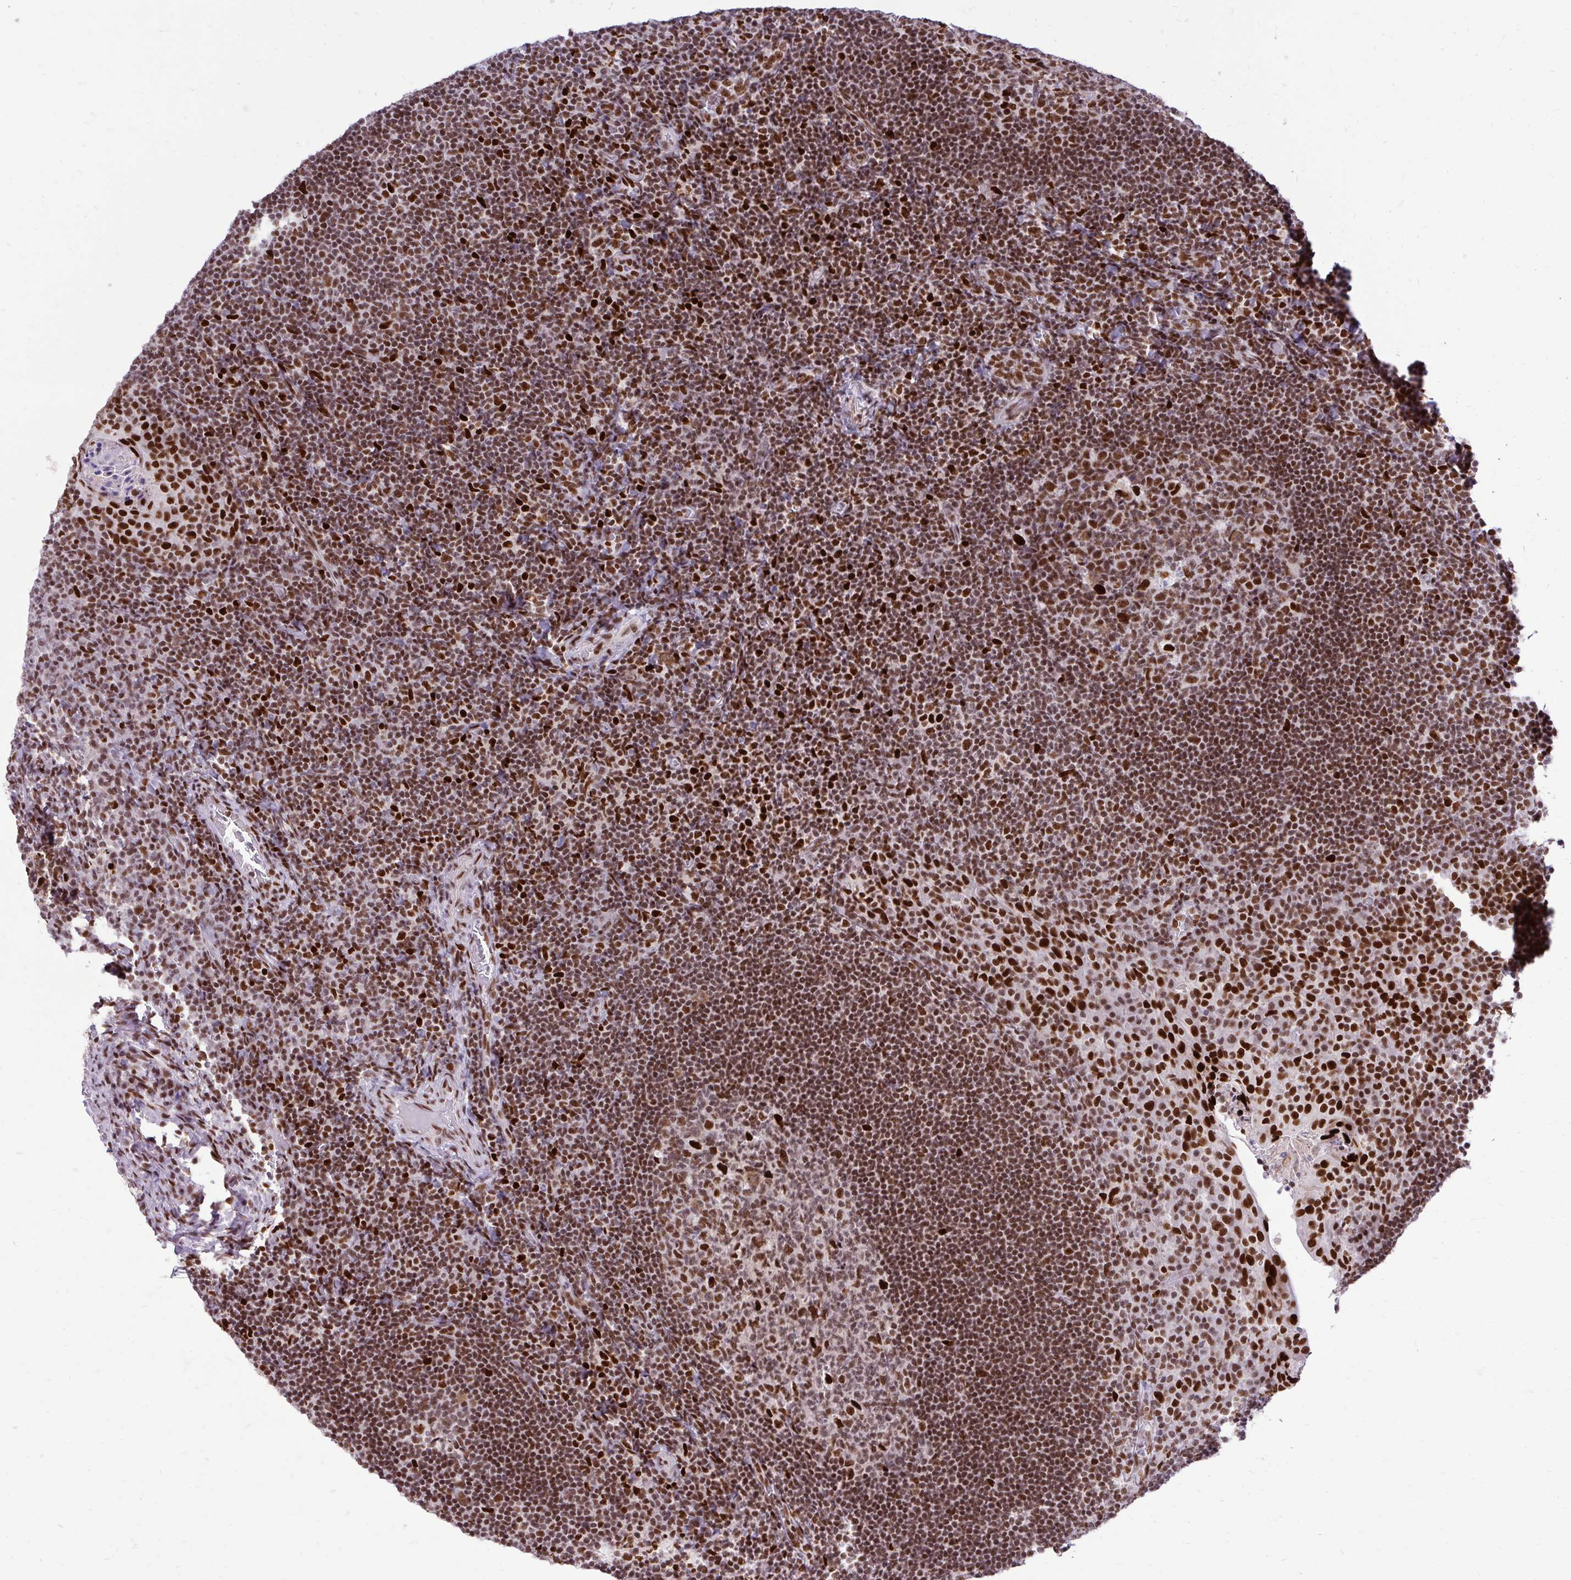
{"staining": {"intensity": "strong", "quantity": ">75%", "location": "nuclear"}, "tissue": "tonsil", "cell_type": "Germinal center cells", "image_type": "normal", "snomed": [{"axis": "morphology", "description": "Normal tissue, NOS"}, {"axis": "topography", "description": "Tonsil"}], "caption": "This image exhibits normal tonsil stained with immunohistochemistry (IHC) to label a protein in brown. The nuclear of germinal center cells show strong positivity for the protein. Nuclei are counter-stained blue.", "gene": "CDYL", "patient": {"sex": "male", "age": 17}}